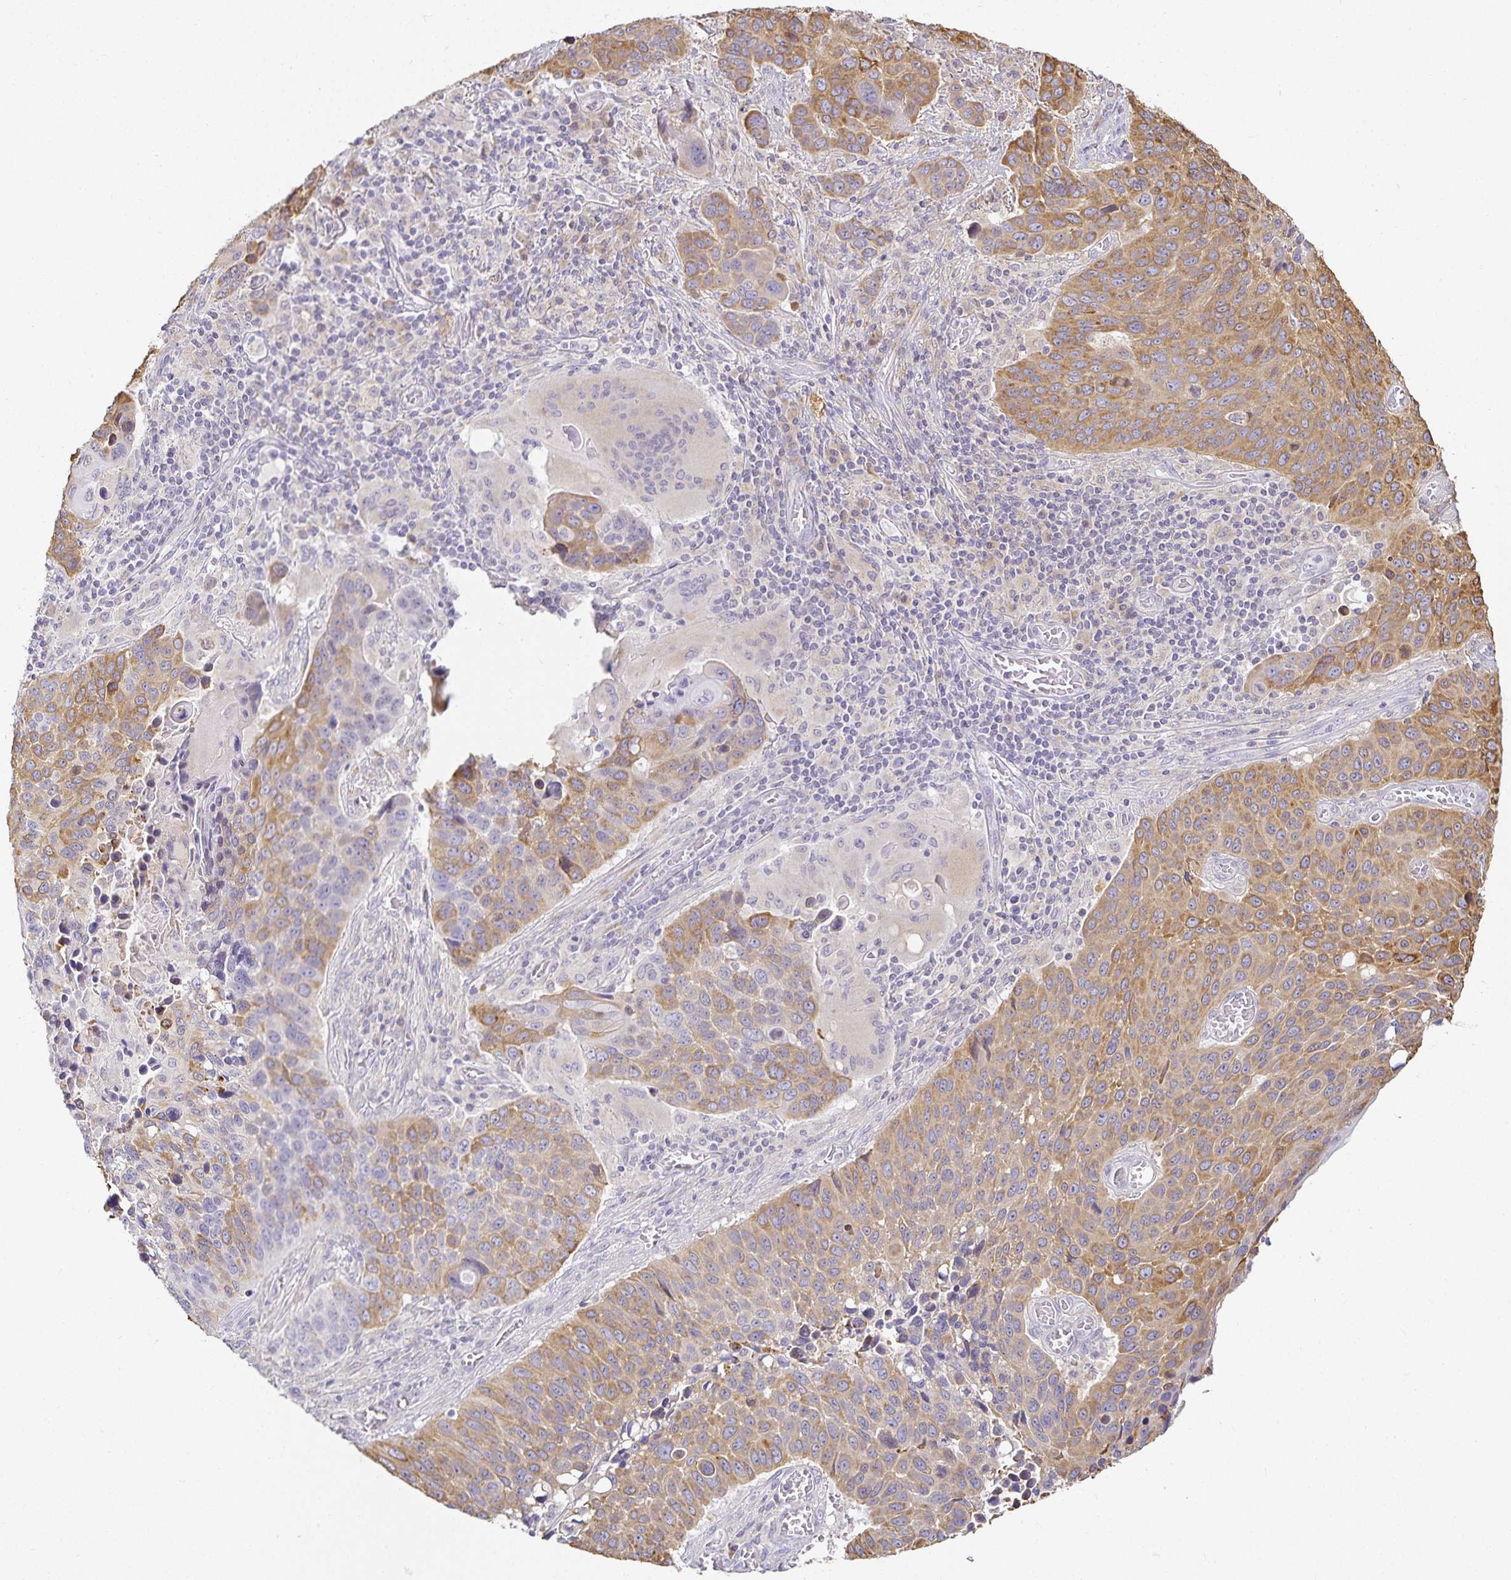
{"staining": {"intensity": "moderate", "quantity": "25%-75%", "location": "cytoplasmic/membranous"}, "tissue": "lung cancer", "cell_type": "Tumor cells", "image_type": "cancer", "snomed": [{"axis": "morphology", "description": "Squamous cell carcinoma, NOS"}, {"axis": "topography", "description": "Lung"}], "caption": "High-magnification brightfield microscopy of lung cancer (squamous cell carcinoma) stained with DAB (brown) and counterstained with hematoxylin (blue). tumor cells exhibit moderate cytoplasmic/membranous expression is identified in approximately25%-75% of cells. (Stains: DAB (3,3'-diaminobenzidine) in brown, nuclei in blue, Microscopy: brightfield microscopy at high magnification).", "gene": "GP2", "patient": {"sex": "male", "age": 68}}